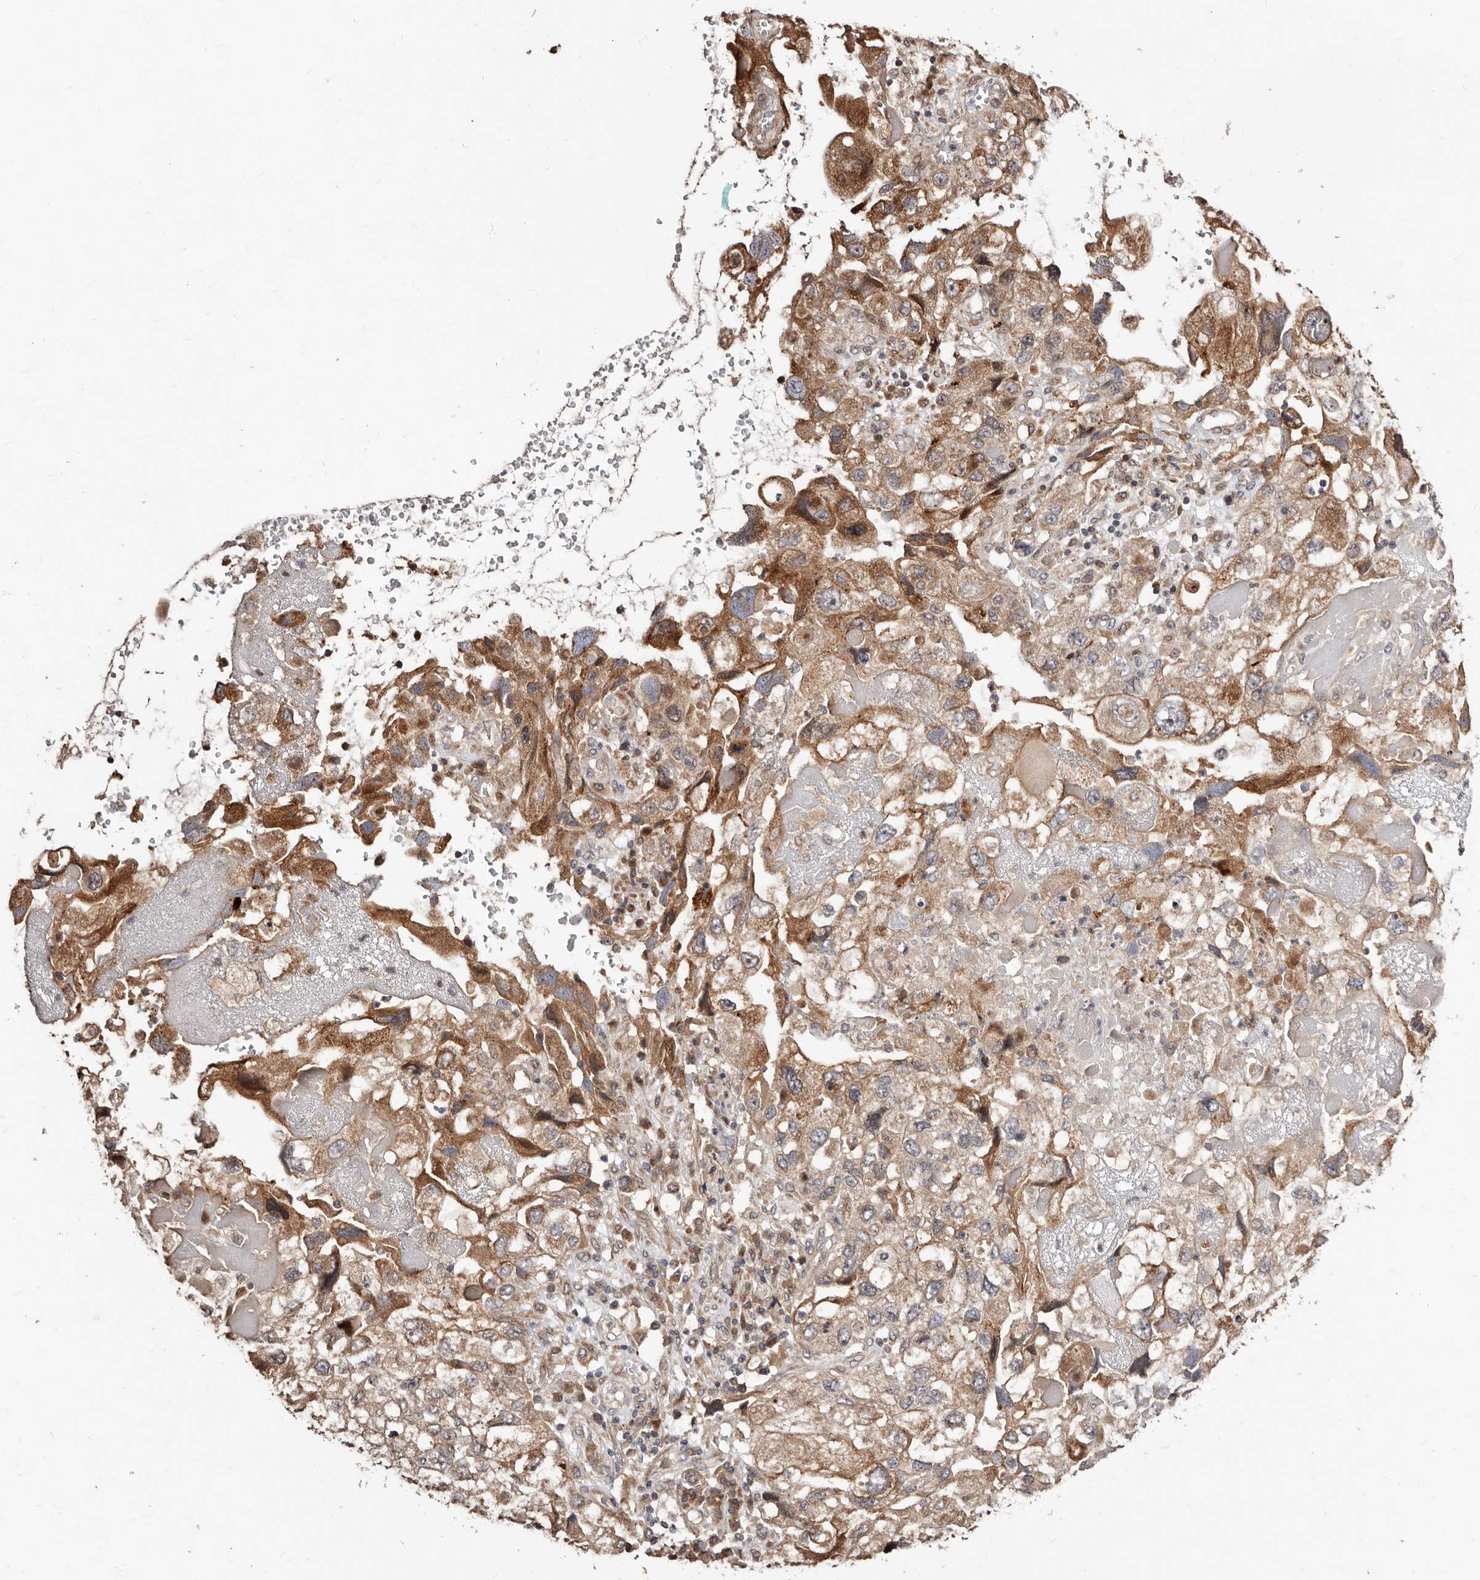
{"staining": {"intensity": "moderate", "quantity": ">75%", "location": "cytoplasmic/membranous"}, "tissue": "endometrial cancer", "cell_type": "Tumor cells", "image_type": "cancer", "snomed": [{"axis": "morphology", "description": "Adenocarcinoma, NOS"}, {"axis": "topography", "description": "Endometrium"}], "caption": "High-power microscopy captured an immunohistochemistry (IHC) image of adenocarcinoma (endometrial), revealing moderate cytoplasmic/membranous positivity in approximately >75% of tumor cells. (Brightfield microscopy of DAB IHC at high magnification).", "gene": "APOL6", "patient": {"sex": "female", "age": 49}}